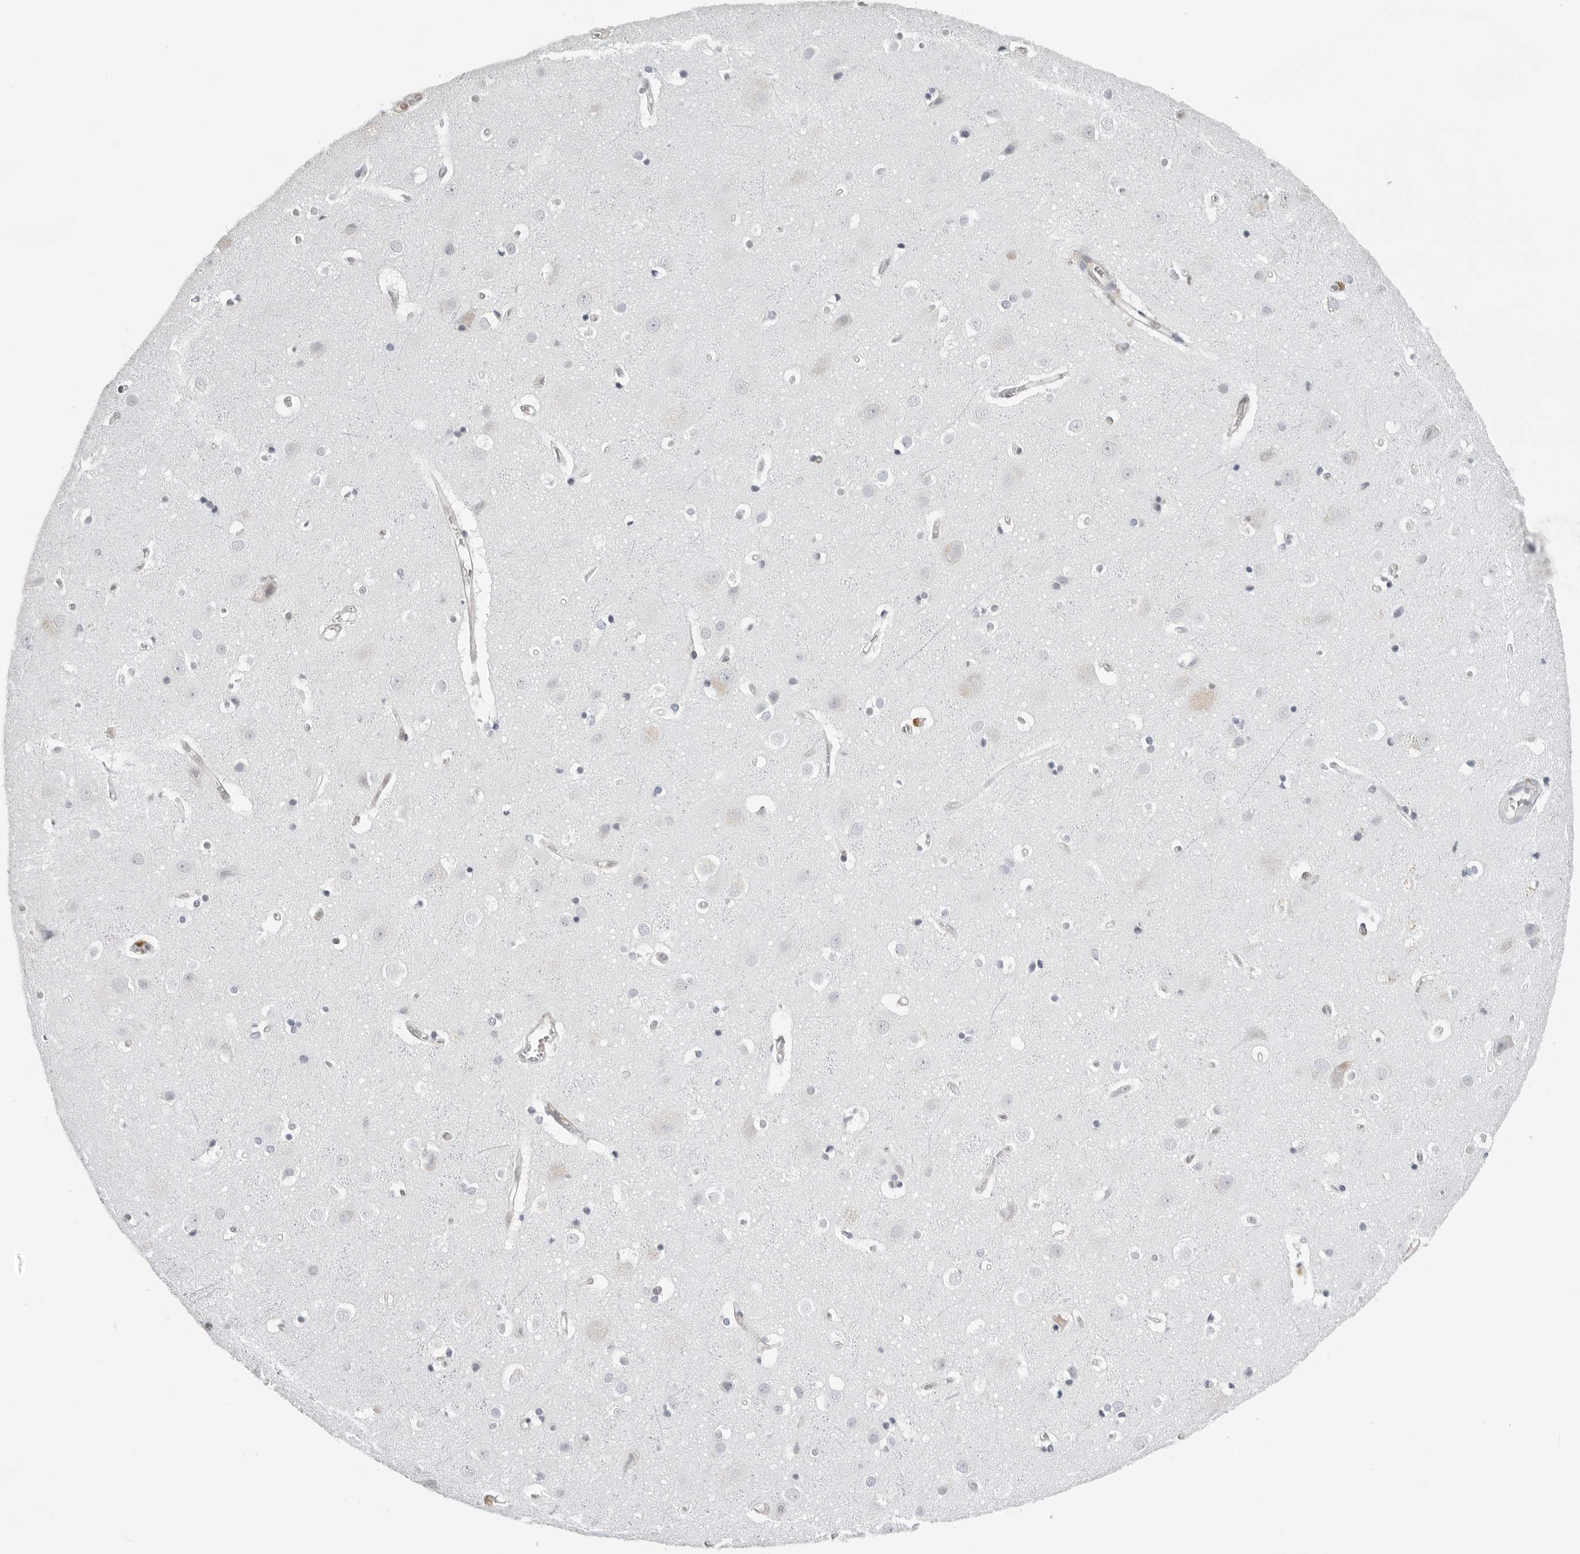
{"staining": {"intensity": "weak", "quantity": "25%-75%", "location": "cytoplasmic/membranous"}, "tissue": "cerebral cortex", "cell_type": "Endothelial cells", "image_type": "normal", "snomed": [{"axis": "morphology", "description": "Normal tissue, NOS"}, {"axis": "topography", "description": "Cerebral cortex"}], "caption": "Immunohistochemical staining of benign cerebral cortex demonstrates low levels of weak cytoplasmic/membranous expression in approximately 25%-75% of endothelial cells. The protein is shown in brown color, while the nuclei are stained blue.", "gene": "CASP7", "patient": {"sex": "male", "age": 54}}